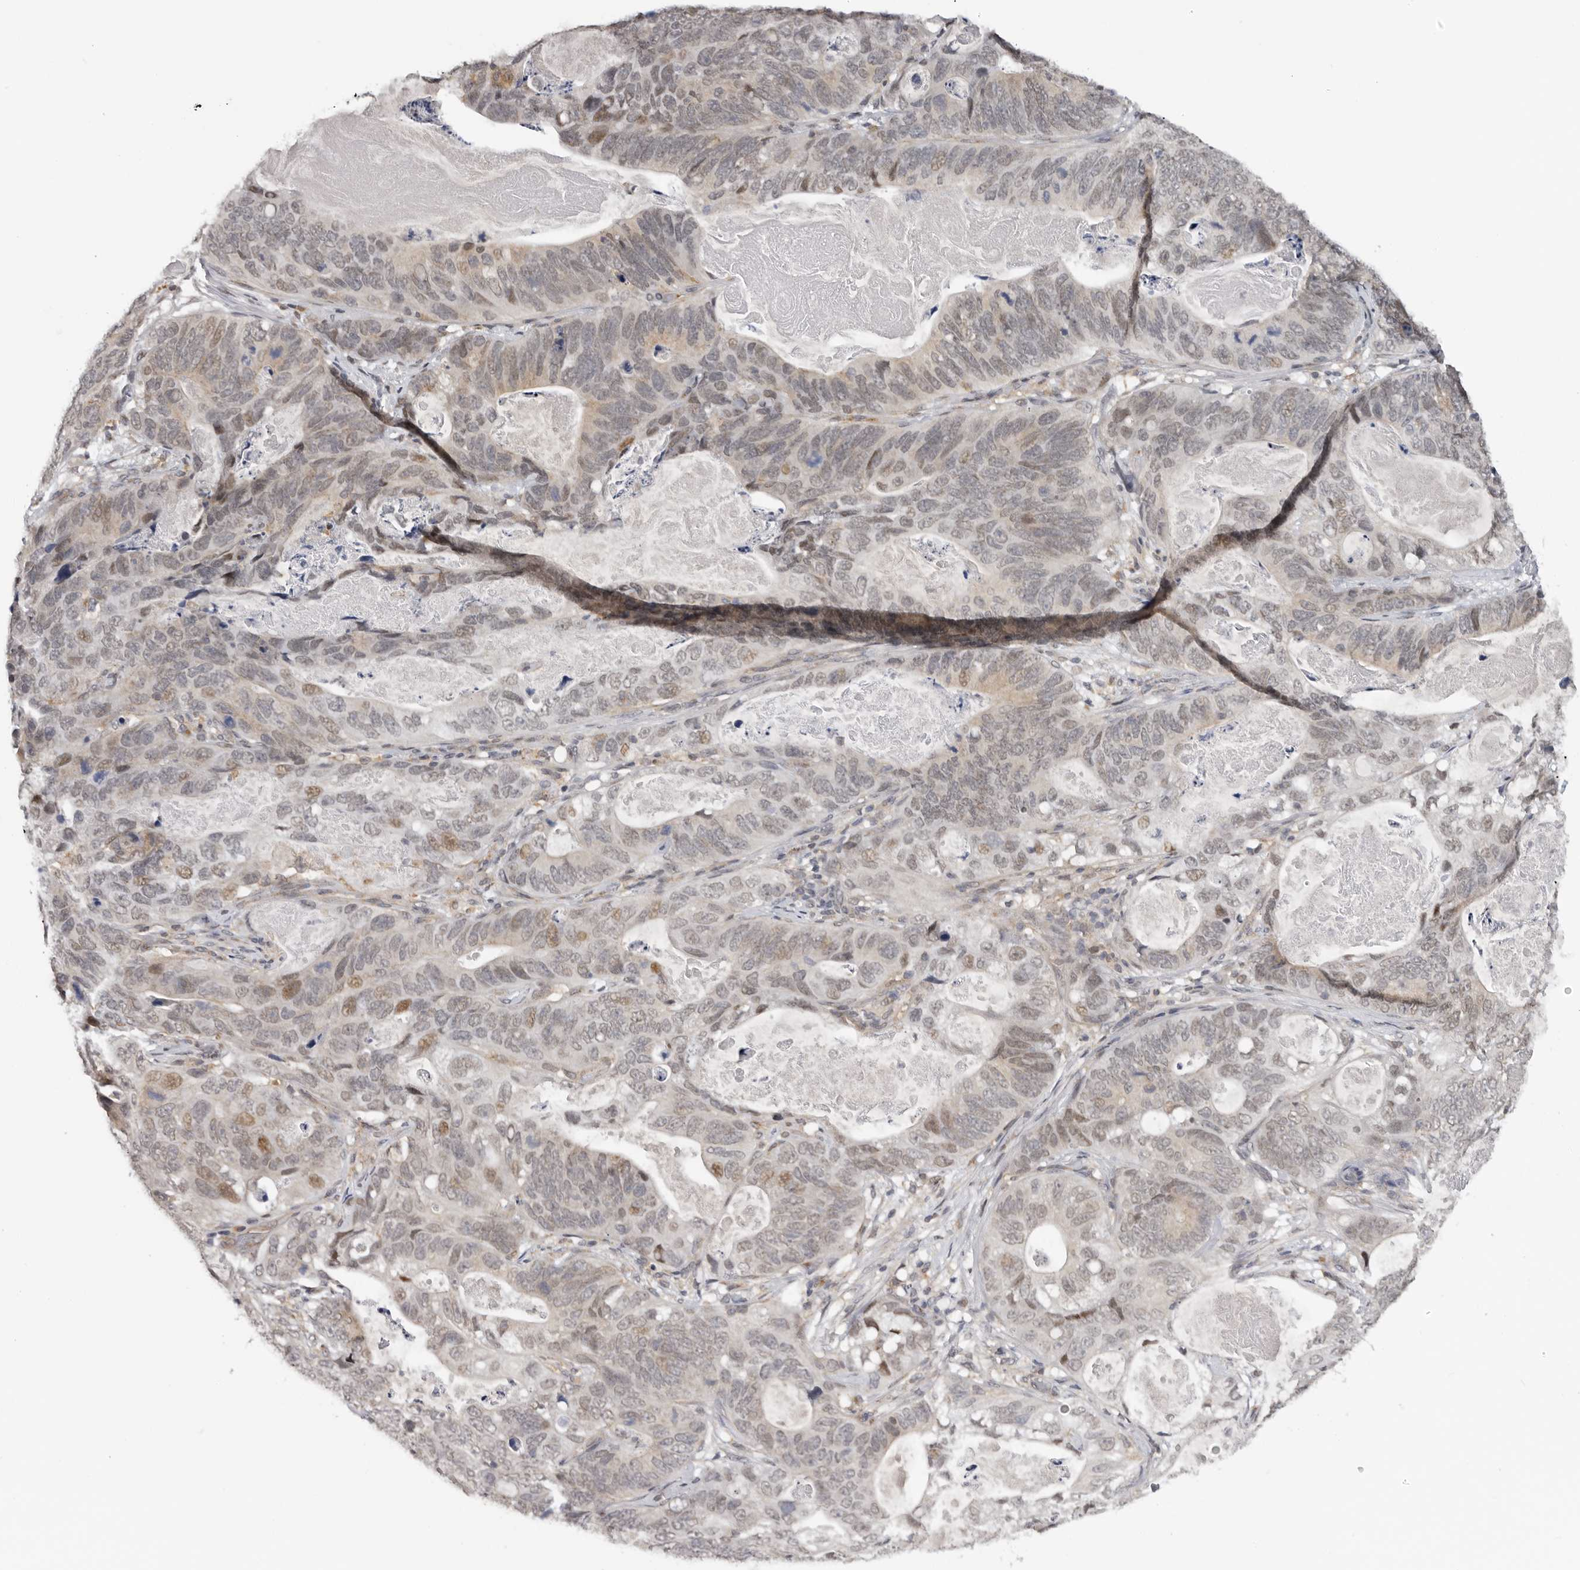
{"staining": {"intensity": "moderate", "quantity": "<25%", "location": "nuclear"}, "tissue": "stomach cancer", "cell_type": "Tumor cells", "image_type": "cancer", "snomed": [{"axis": "morphology", "description": "Normal tissue, NOS"}, {"axis": "morphology", "description": "Adenocarcinoma, NOS"}, {"axis": "topography", "description": "Stomach"}], "caption": "An immunohistochemistry histopathology image of neoplastic tissue is shown. Protein staining in brown shows moderate nuclear positivity in stomach cancer within tumor cells.", "gene": "KIF2B", "patient": {"sex": "female", "age": 89}}